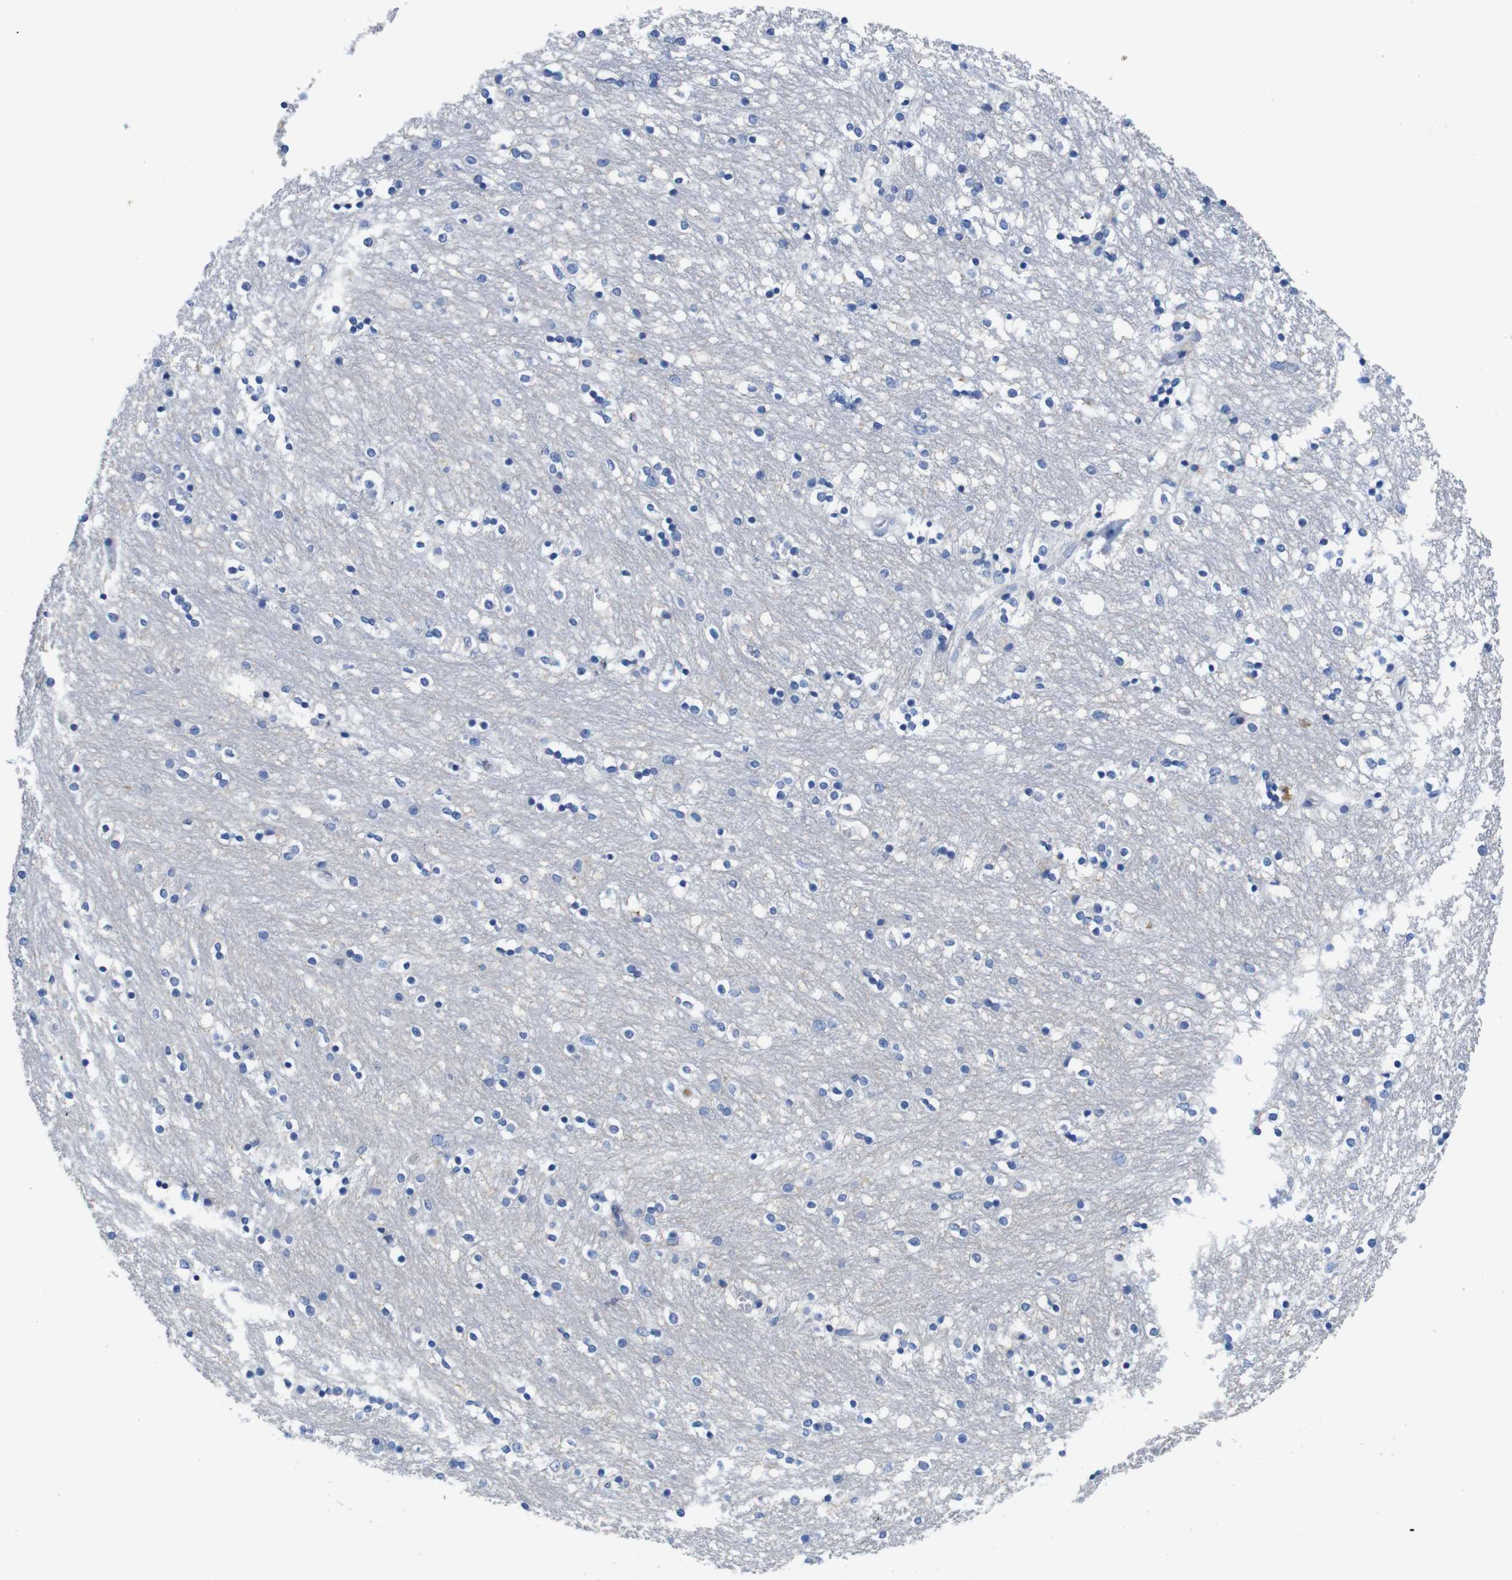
{"staining": {"intensity": "negative", "quantity": "none", "location": "none"}, "tissue": "caudate", "cell_type": "Glial cells", "image_type": "normal", "snomed": [{"axis": "morphology", "description": "Normal tissue, NOS"}, {"axis": "topography", "description": "Lateral ventricle wall"}], "caption": "DAB immunohistochemical staining of normal human caudate exhibits no significant expression in glial cells.", "gene": "C1RL", "patient": {"sex": "female", "age": 54}}